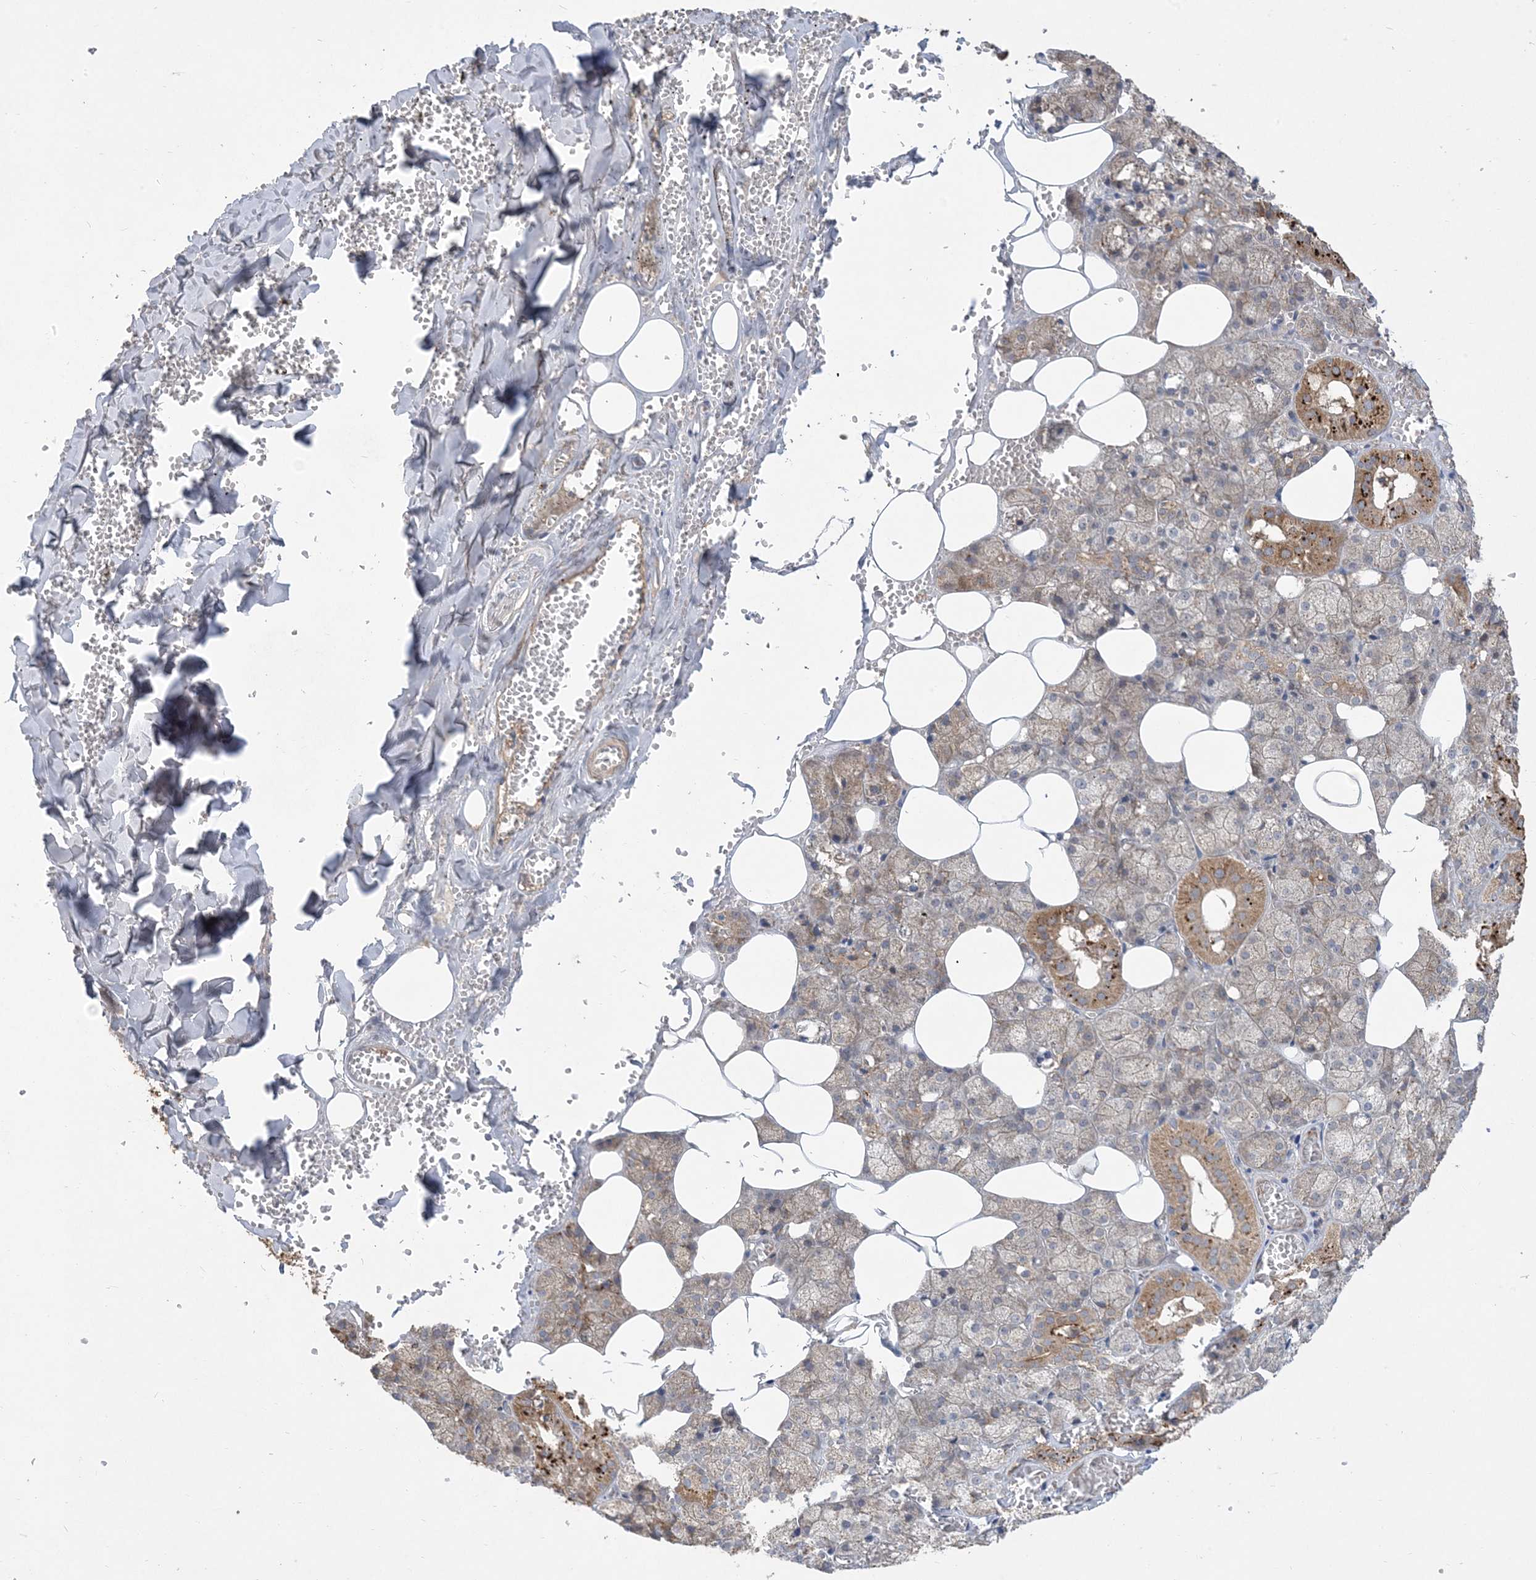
{"staining": {"intensity": "moderate", "quantity": "25%-75%", "location": "cytoplasmic/membranous"}, "tissue": "salivary gland", "cell_type": "Glandular cells", "image_type": "normal", "snomed": [{"axis": "morphology", "description": "Normal tissue, NOS"}, {"axis": "topography", "description": "Salivary gland"}], "caption": "A micrograph showing moderate cytoplasmic/membranous positivity in approximately 25%-75% of glandular cells in normal salivary gland, as visualized by brown immunohistochemical staining.", "gene": "MASP2", "patient": {"sex": "male", "age": 62}}